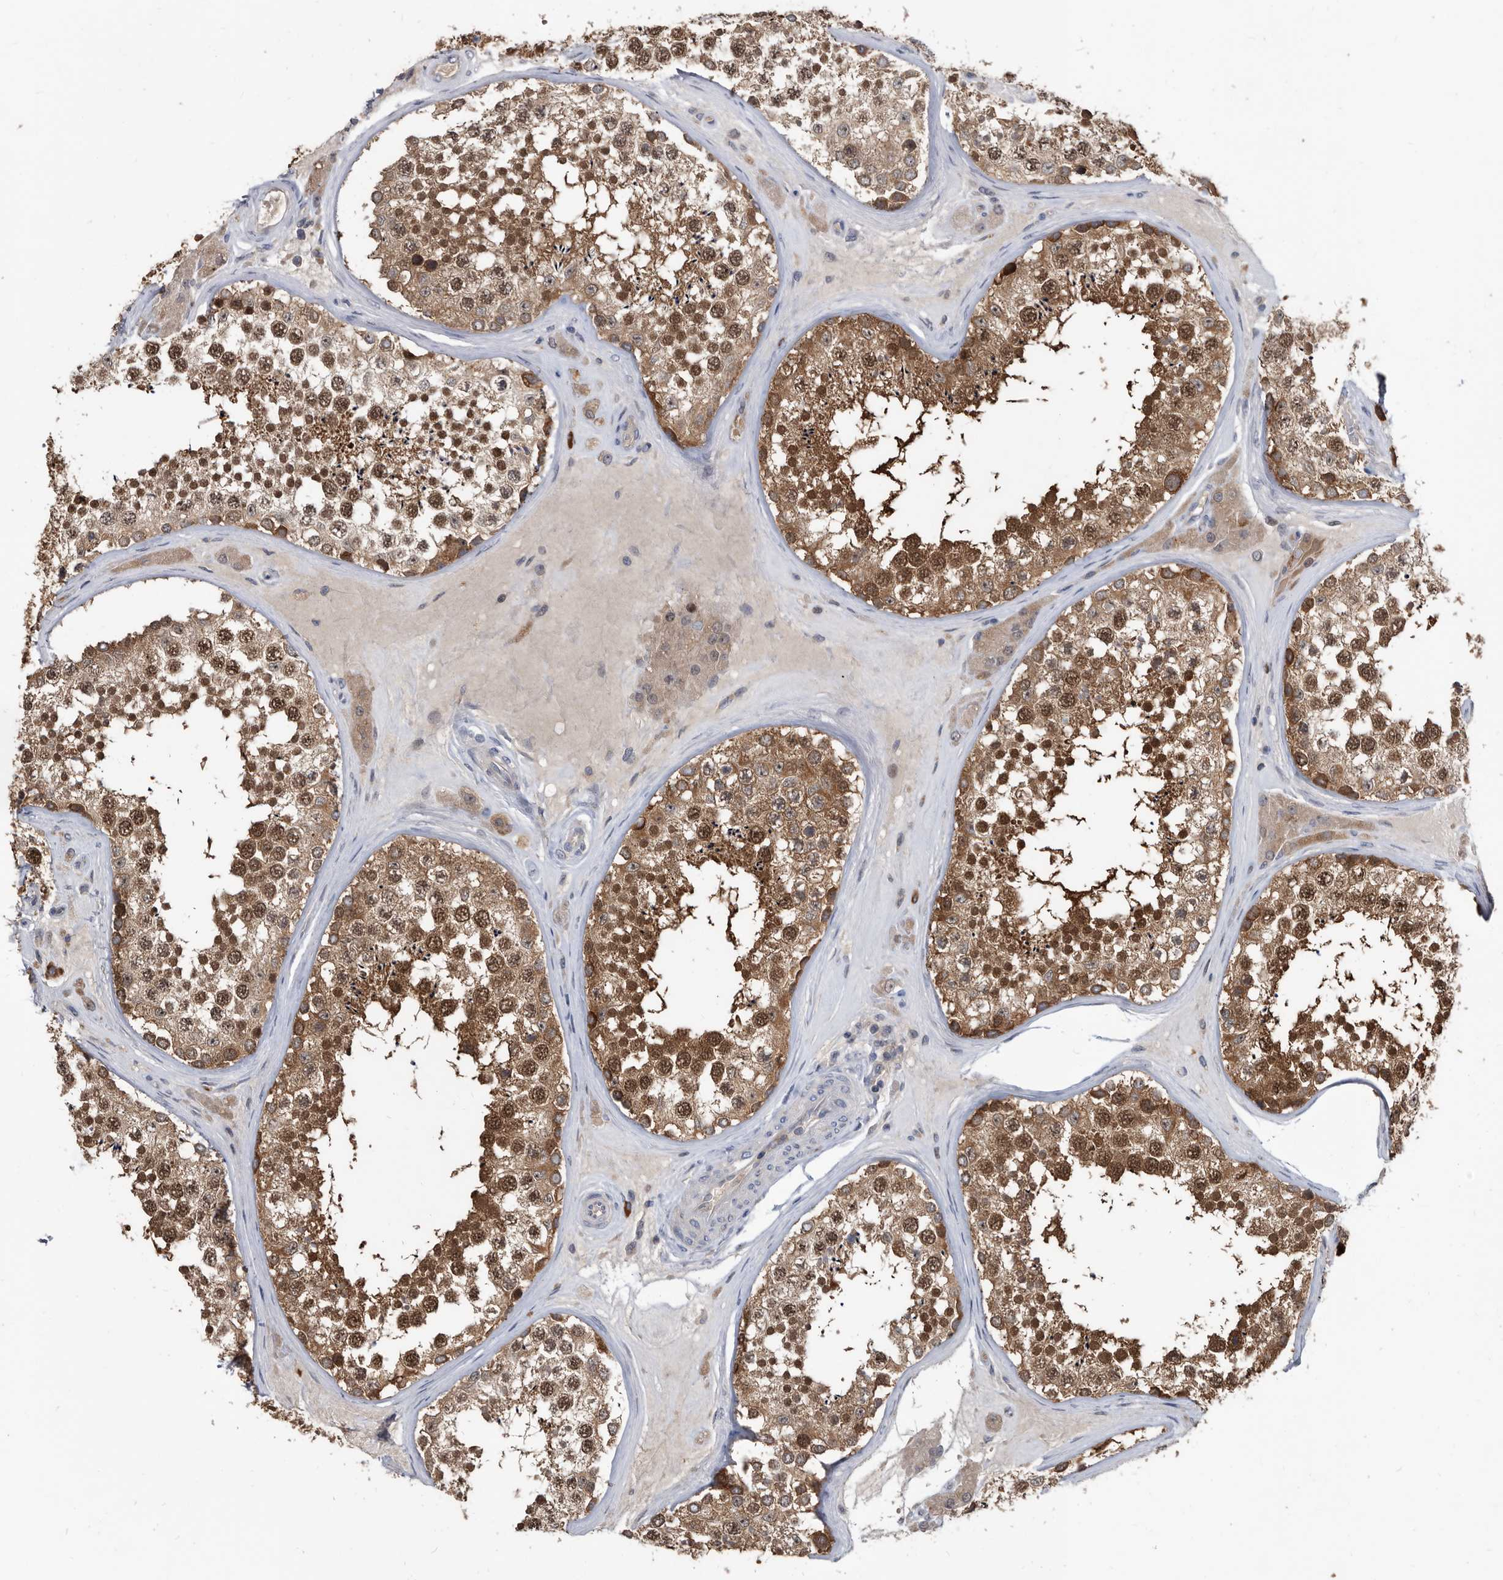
{"staining": {"intensity": "strong", "quantity": ">75%", "location": "cytoplasmic/membranous,nuclear"}, "tissue": "testis", "cell_type": "Cells in seminiferous ducts", "image_type": "normal", "snomed": [{"axis": "morphology", "description": "Normal tissue, NOS"}, {"axis": "topography", "description": "Testis"}], "caption": "Human testis stained with a brown dye displays strong cytoplasmic/membranous,nuclear positive staining in approximately >75% of cells in seminiferous ducts.", "gene": "APEH", "patient": {"sex": "male", "age": 46}}